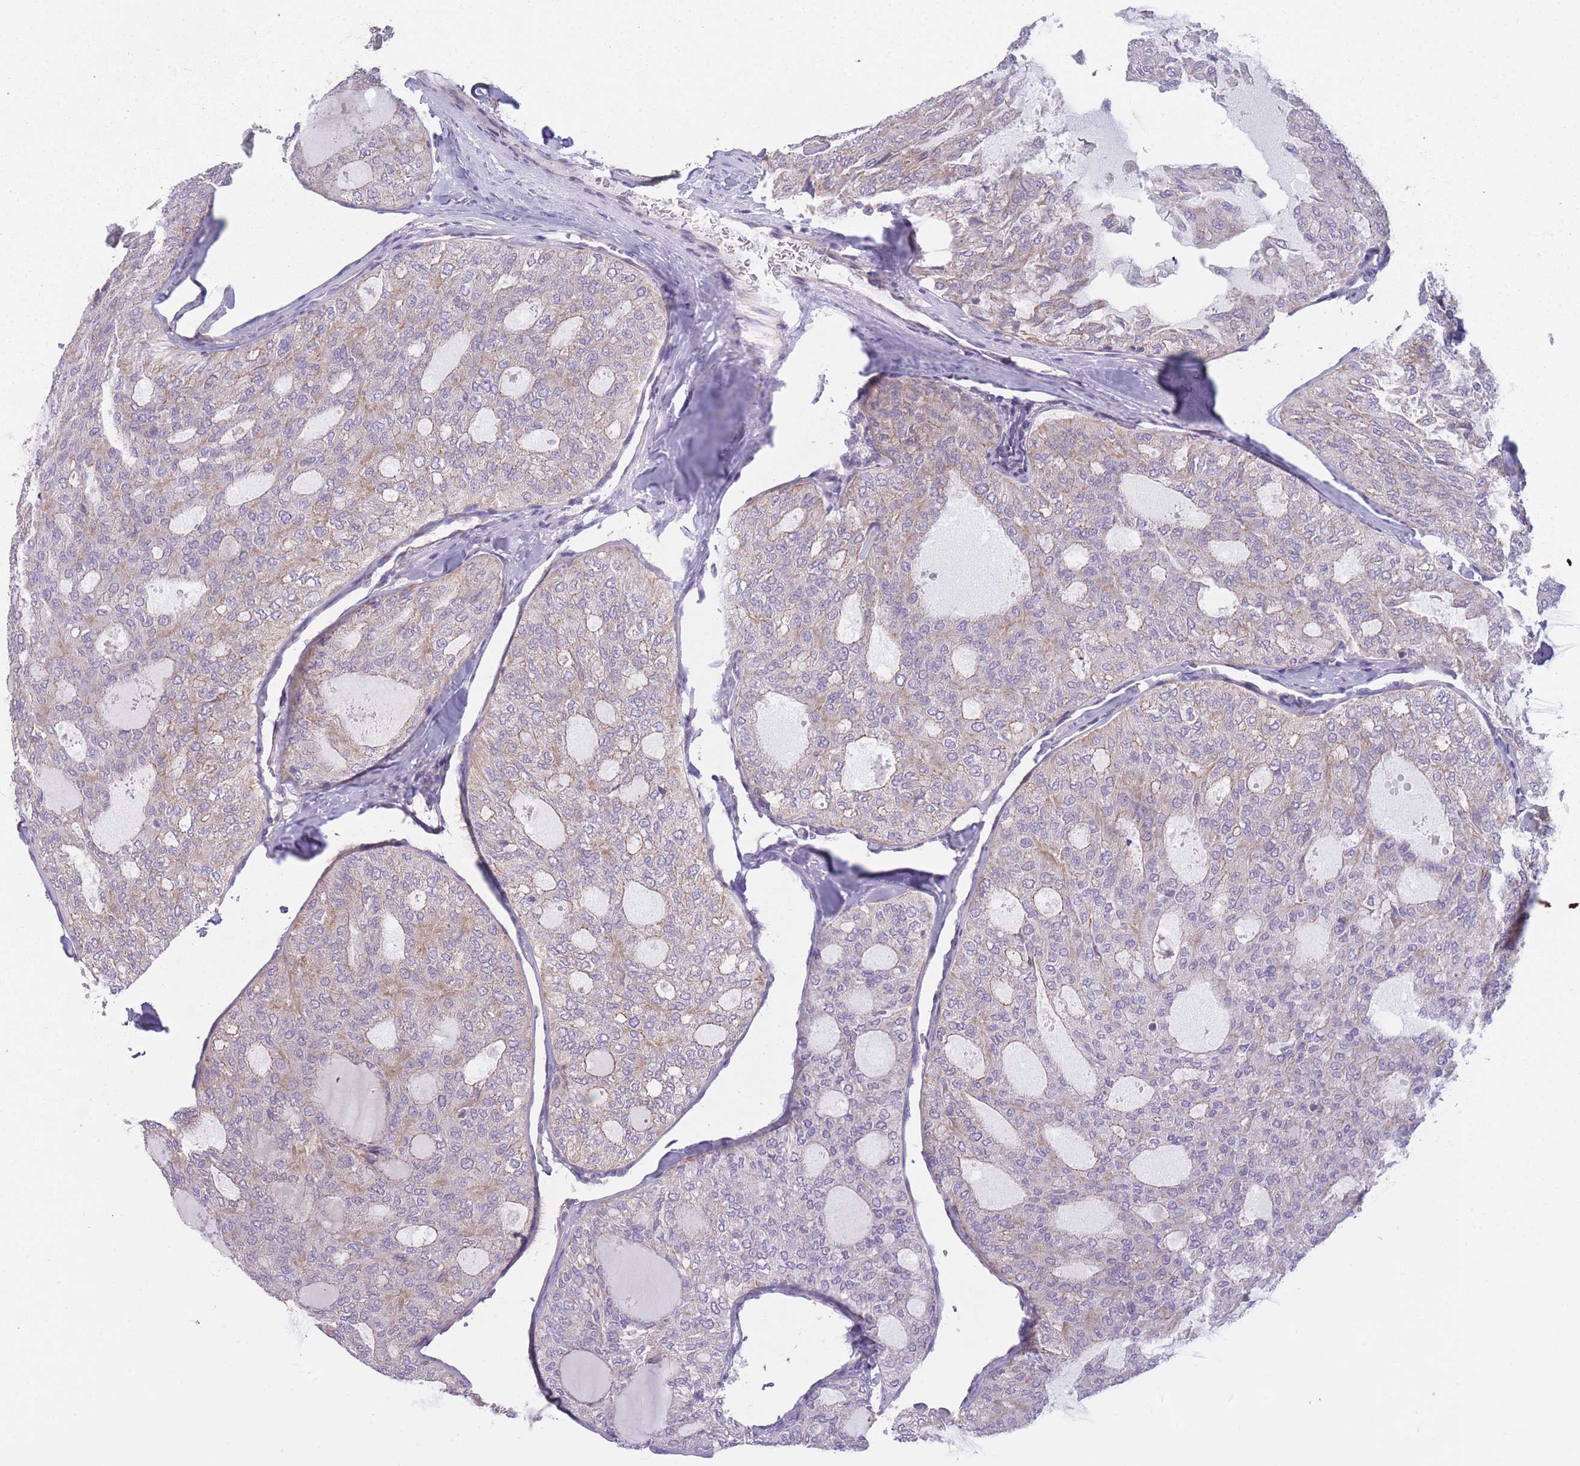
{"staining": {"intensity": "weak", "quantity": "<25%", "location": "cytoplasmic/membranous"}, "tissue": "thyroid cancer", "cell_type": "Tumor cells", "image_type": "cancer", "snomed": [{"axis": "morphology", "description": "Follicular adenoma carcinoma, NOS"}, {"axis": "topography", "description": "Thyroid gland"}], "caption": "Immunohistochemical staining of thyroid cancer (follicular adenoma carcinoma) reveals no significant positivity in tumor cells. (DAB IHC visualized using brightfield microscopy, high magnification).", "gene": "MRPS18C", "patient": {"sex": "male", "age": 75}}